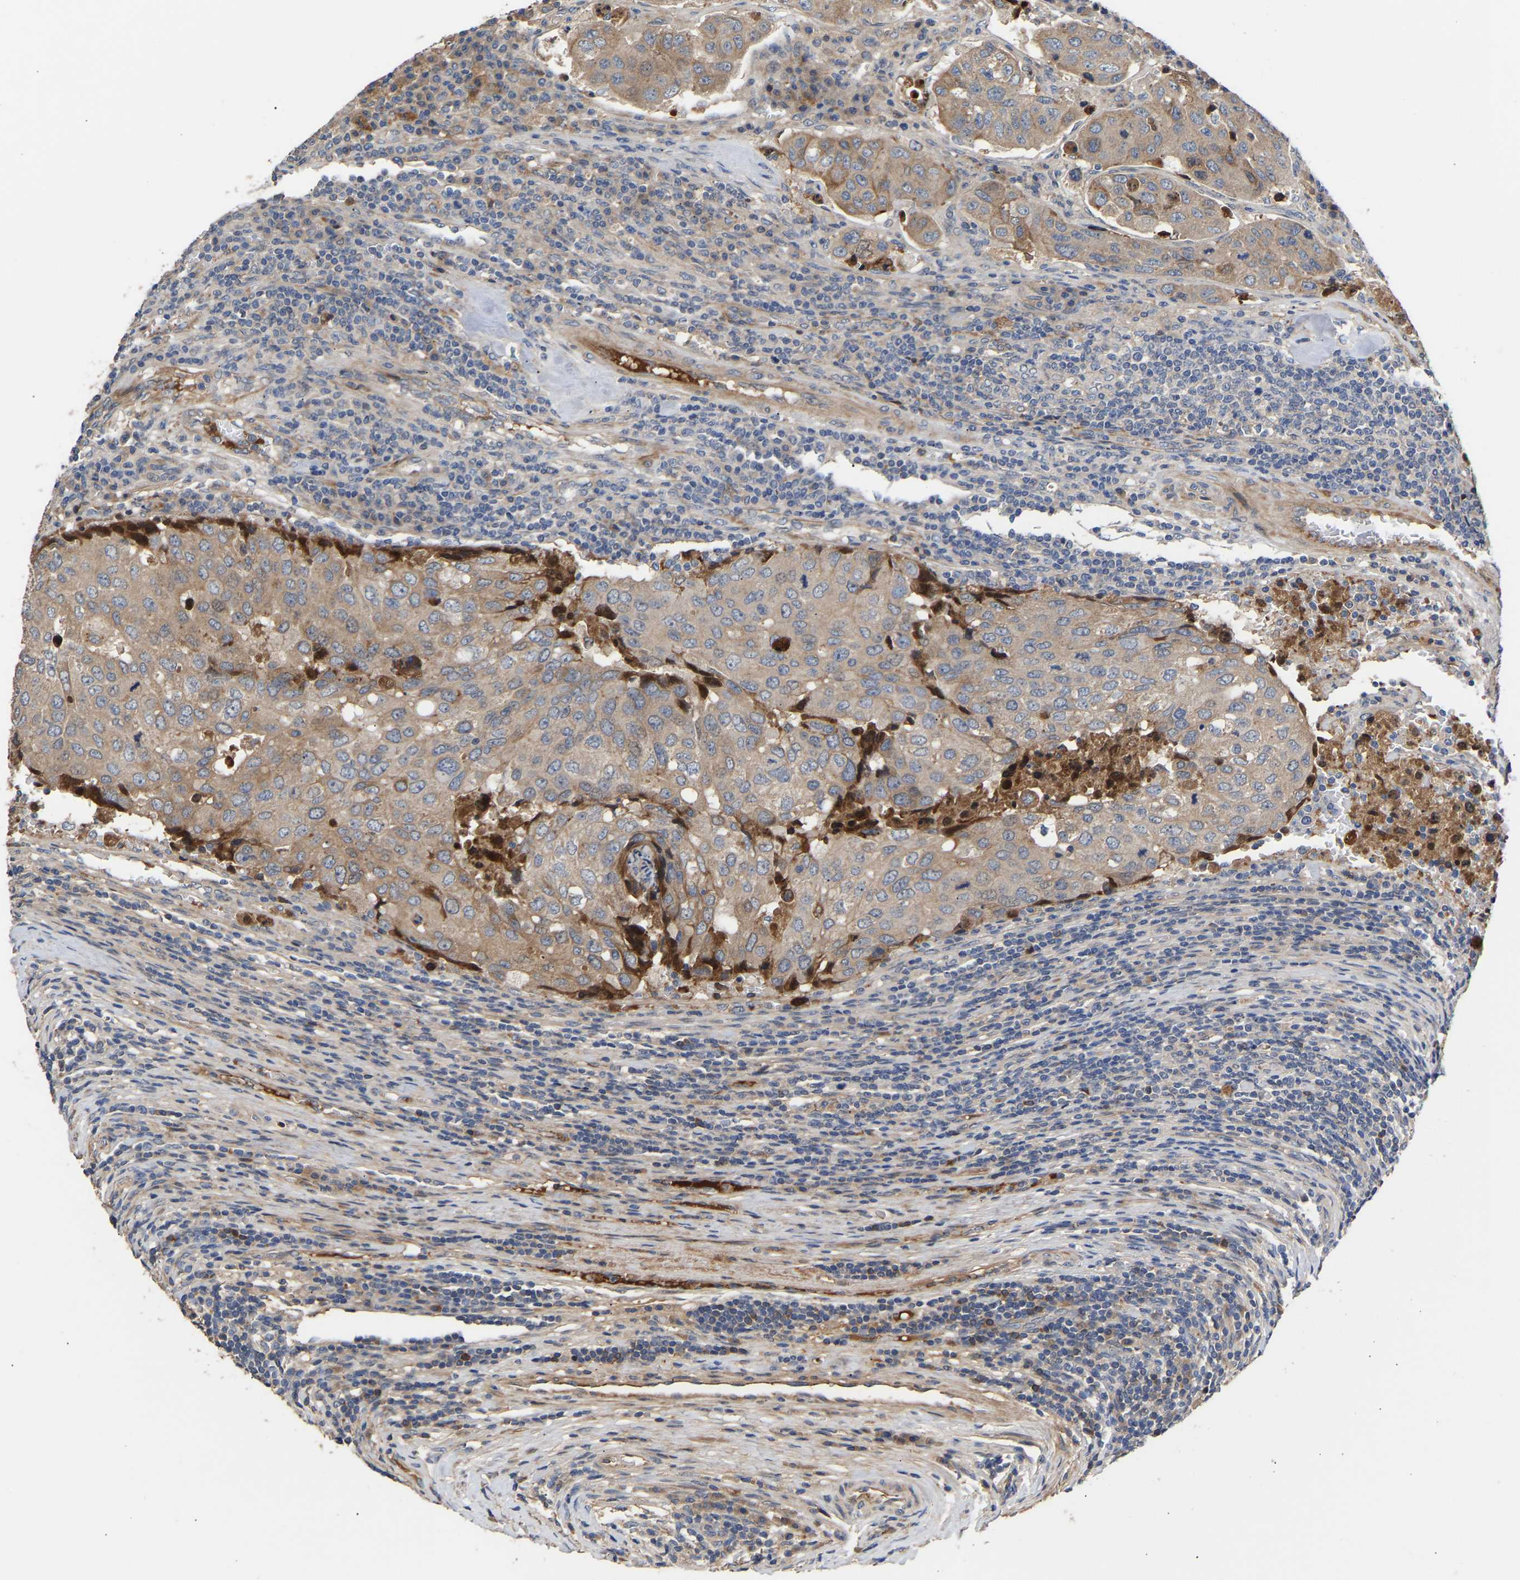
{"staining": {"intensity": "weak", "quantity": "25%-75%", "location": "cytoplasmic/membranous"}, "tissue": "urothelial cancer", "cell_type": "Tumor cells", "image_type": "cancer", "snomed": [{"axis": "morphology", "description": "Urothelial carcinoma, High grade"}, {"axis": "topography", "description": "Lymph node"}, {"axis": "topography", "description": "Urinary bladder"}], "caption": "A micrograph of urothelial cancer stained for a protein demonstrates weak cytoplasmic/membranous brown staining in tumor cells.", "gene": "KASH5", "patient": {"sex": "male", "age": 51}}